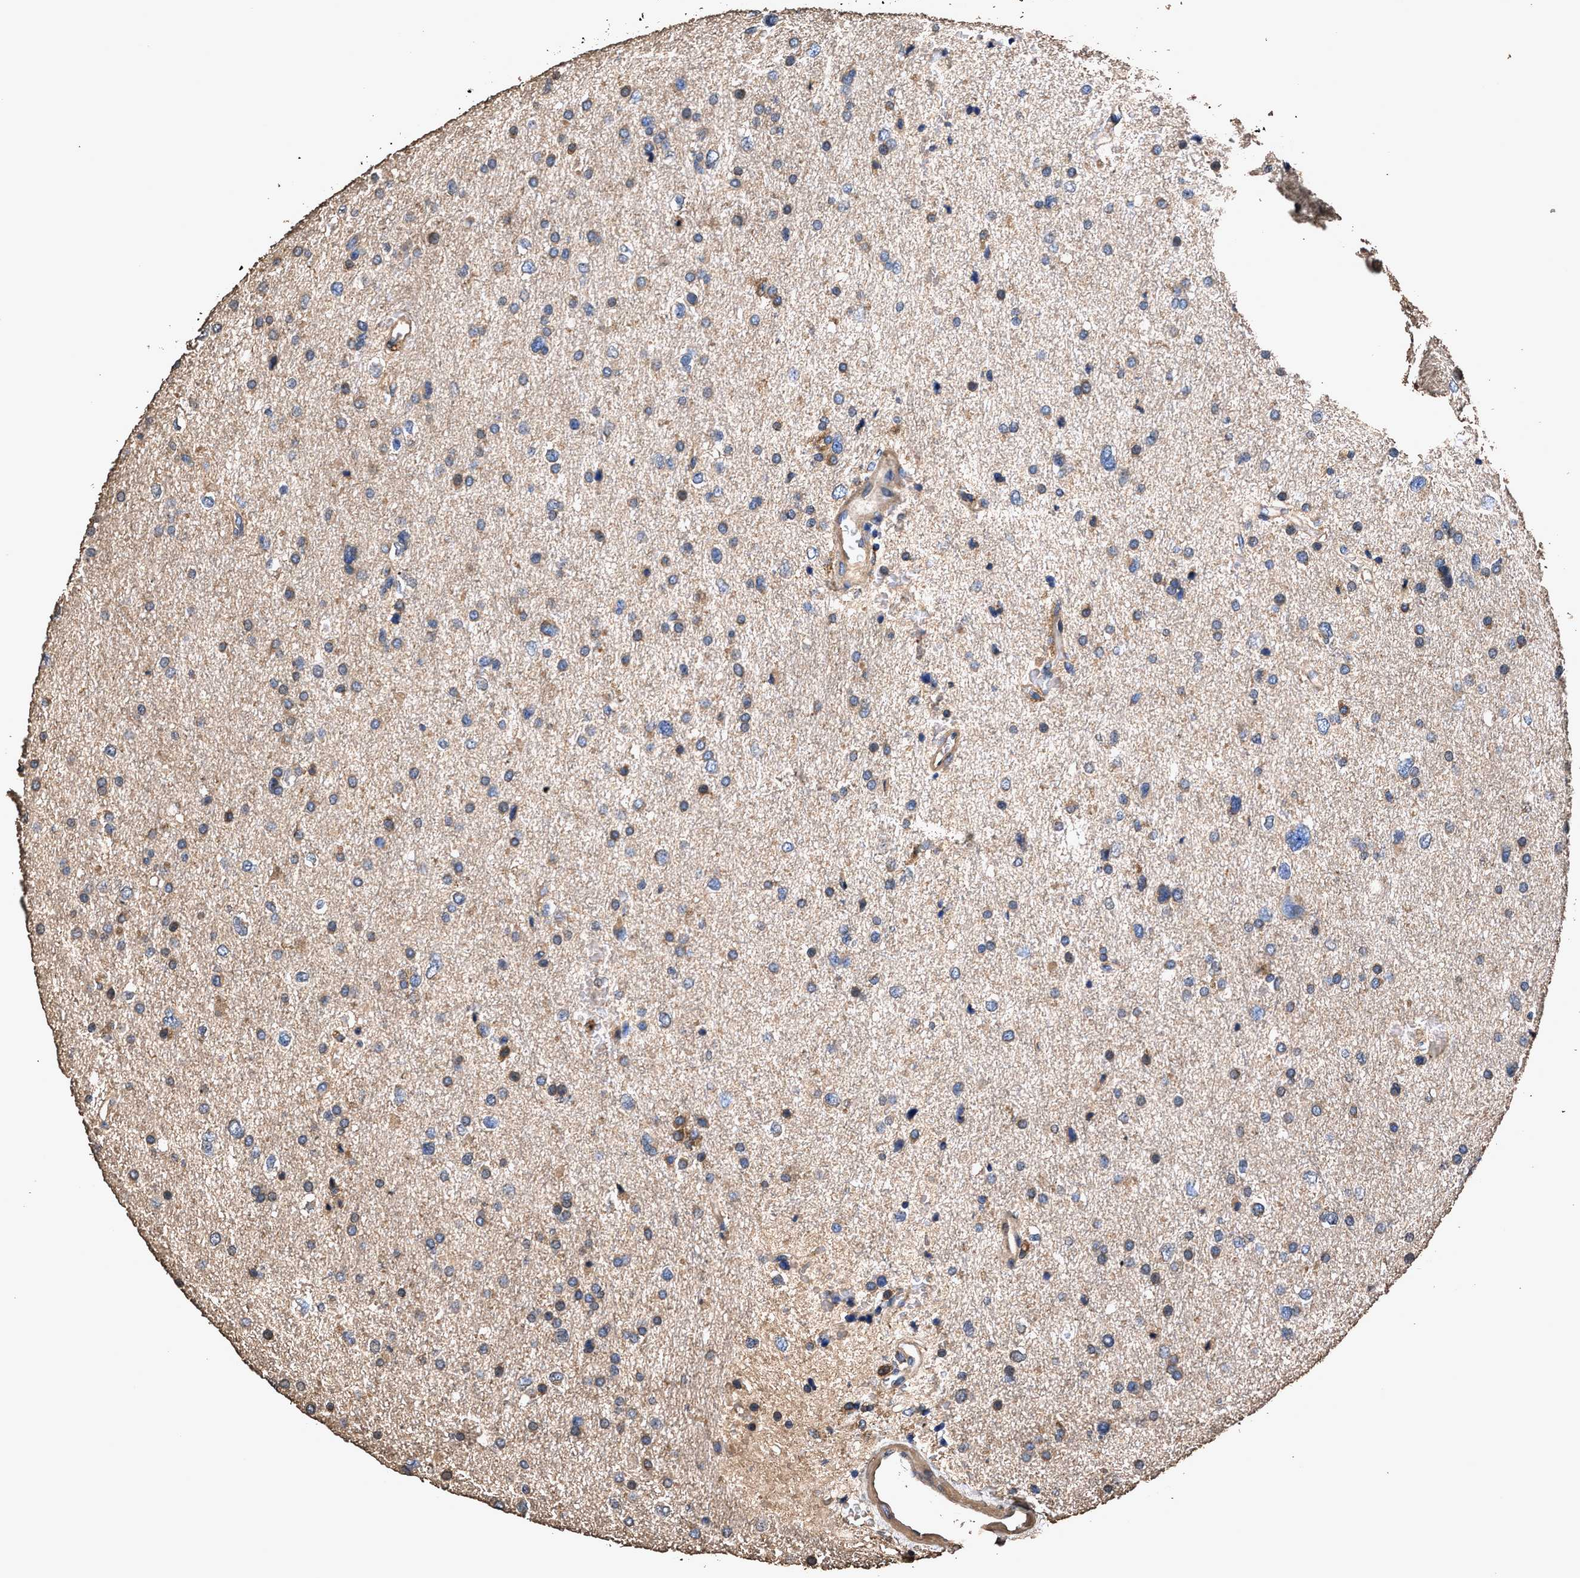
{"staining": {"intensity": "weak", "quantity": "25%-75%", "location": "cytoplasmic/membranous"}, "tissue": "glioma", "cell_type": "Tumor cells", "image_type": "cancer", "snomed": [{"axis": "morphology", "description": "Glioma, malignant, Low grade"}, {"axis": "topography", "description": "Brain"}], "caption": "Tumor cells demonstrate low levels of weak cytoplasmic/membranous positivity in approximately 25%-75% of cells in human low-grade glioma (malignant). (brown staining indicates protein expression, while blue staining denotes nuclei).", "gene": "ZMYND19", "patient": {"sex": "female", "age": 37}}